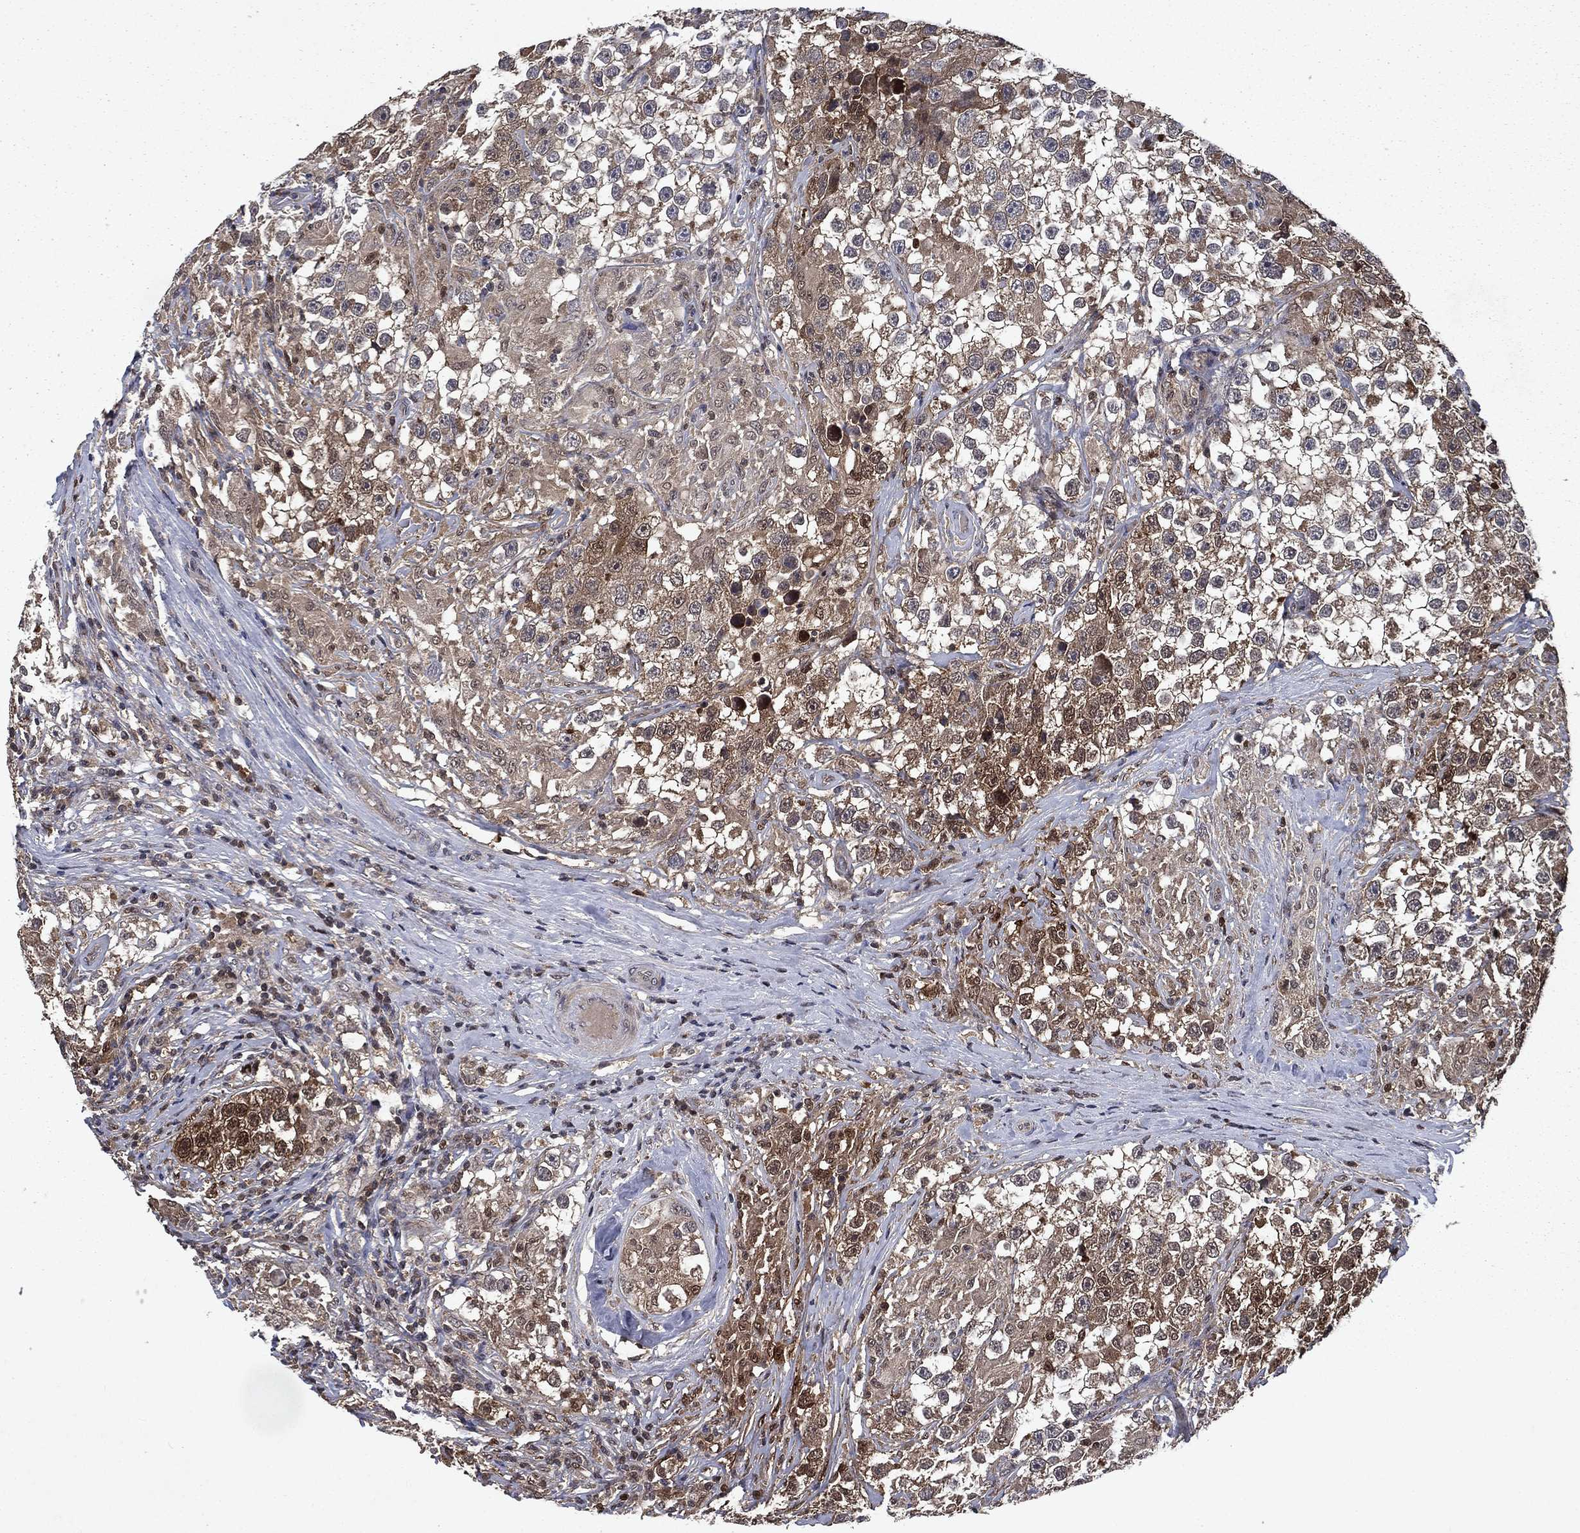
{"staining": {"intensity": "moderate", "quantity": "<25%", "location": "cytoplasmic/membranous"}, "tissue": "testis cancer", "cell_type": "Tumor cells", "image_type": "cancer", "snomed": [{"axis": "morphology", "description": "Seminoma, NOS"}, {"axis": "topography", "description": "Testis"}], "caption": "Immunohistochemical staining of human testis cancer (seminoma) displays low levels of moderate cytoplasmic/membranous positivity in approximately <25% of tumor cells.", "gene": "FGD1", "patient": {"sex": "male", "age": 46}}